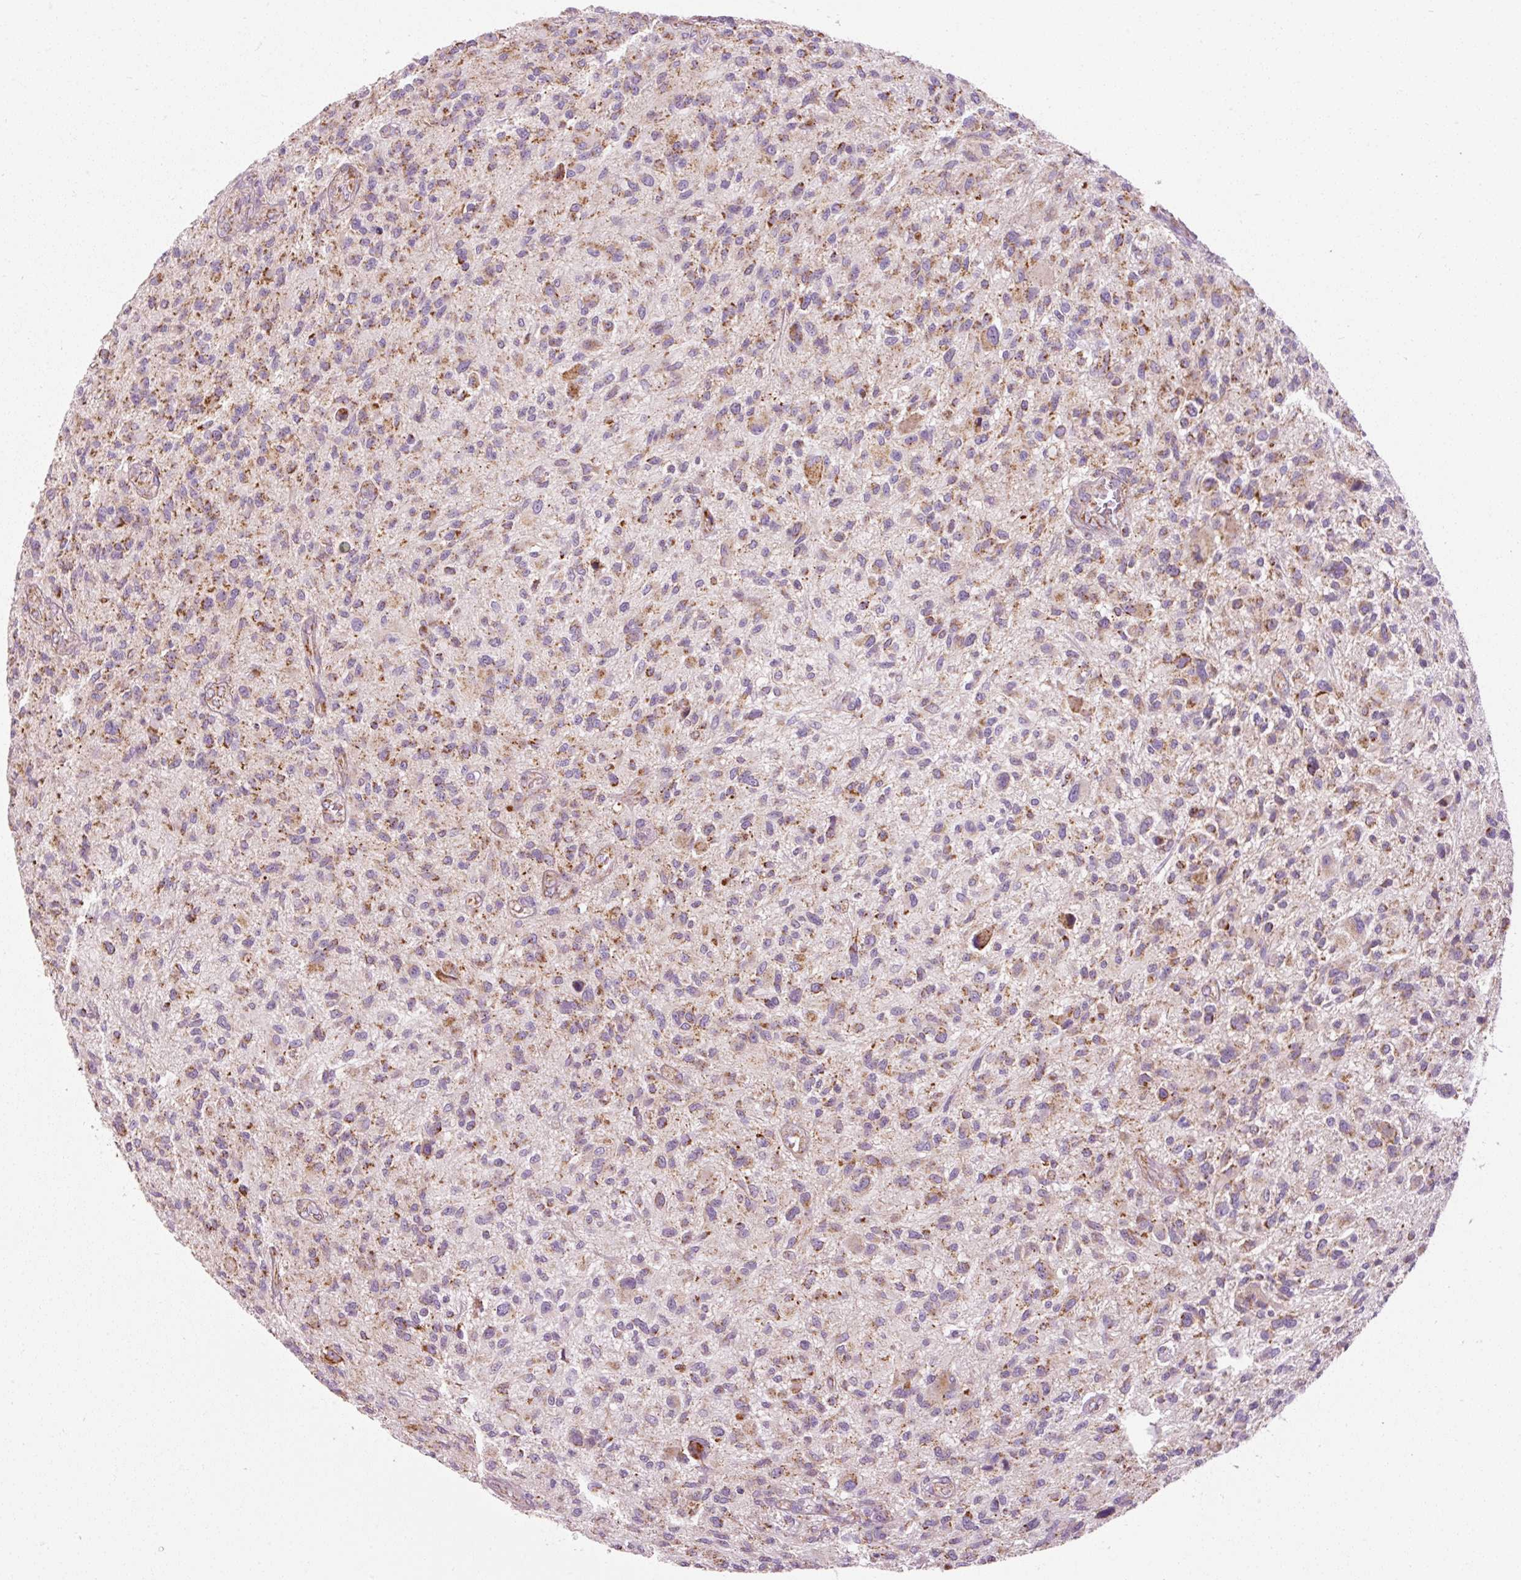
{"staining": {"intensity": "moderate", "quantity": "25%-75%", "location": "cytoplasmic/membranous"}, "tissue": "glioma", "cell_type": "Tumor cells", "image_type": "cancer", "snomed": [{"axis": "morphology", "description": "Glioma, malignant, High grade"}, {"axis": "topography", "description": "Brain"}], "caption": "IHC of glioma displays medium levels of moderate cytoplasmic/membranous expression in approximately 25%-75% of tumor cells.", "gene": "NDUFB4", "patient": {"sex": "male", "age": 47}}